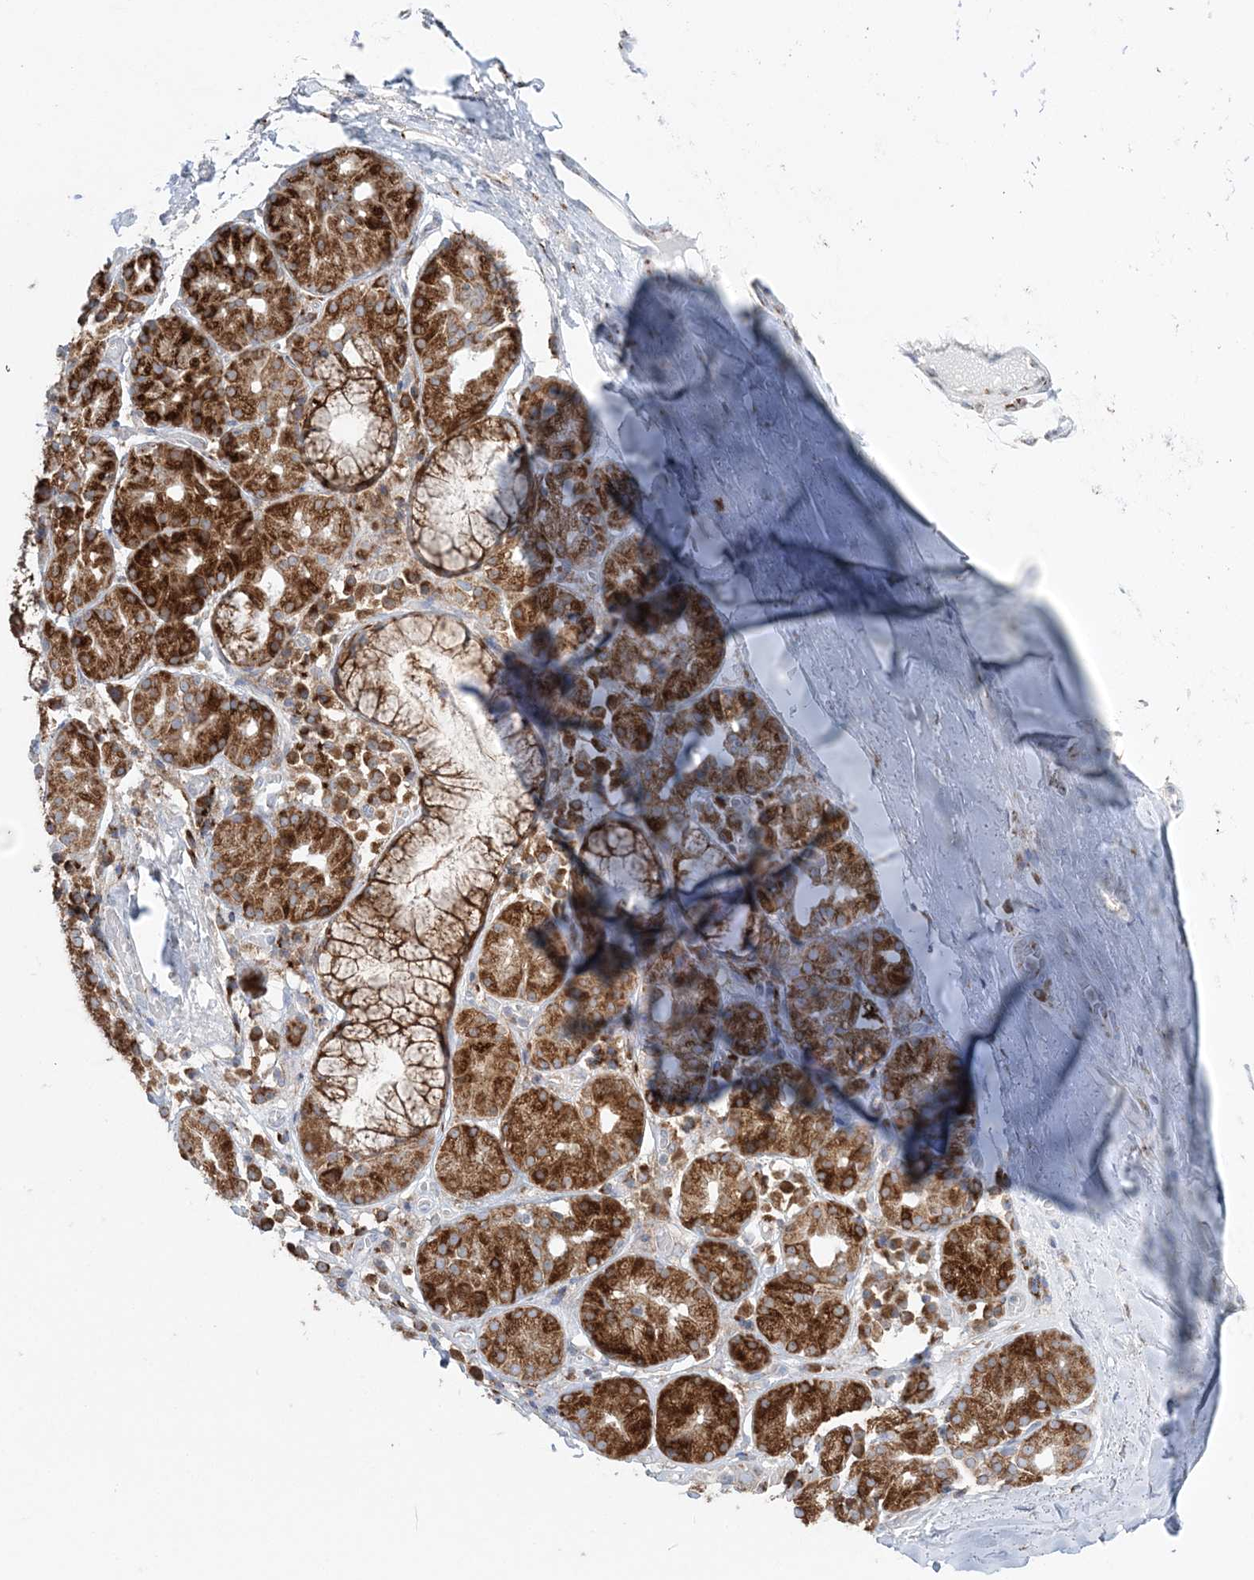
{"staining": {"intensity": "moderate", "quantity": "<25%", "location": "cytoplasmic/membranous"}, "tissue": "adipose tissue", "cell_type": "Adipocytes", "image_type": "normal", "snomed": [{"axis": "morphology", "description": "Normal tissue, NOS"}, {"axis": "morphology", "description": "Basal cell carcinoma"}, {"axis": "topography", "description": "Cartilage tissue"}, {"axis": "topography", "description": "Nasopharynx"}, {"axis": "topography", "description": "Oral tissue"}], "caption": "This is a histology image of IHC staining of normal adipose tissue, which shows moderate positivity in the cytoplasmic/membranous of adipocytes.", "gene": "TMED10", "patient": {"sex": "female", "age": 77}}